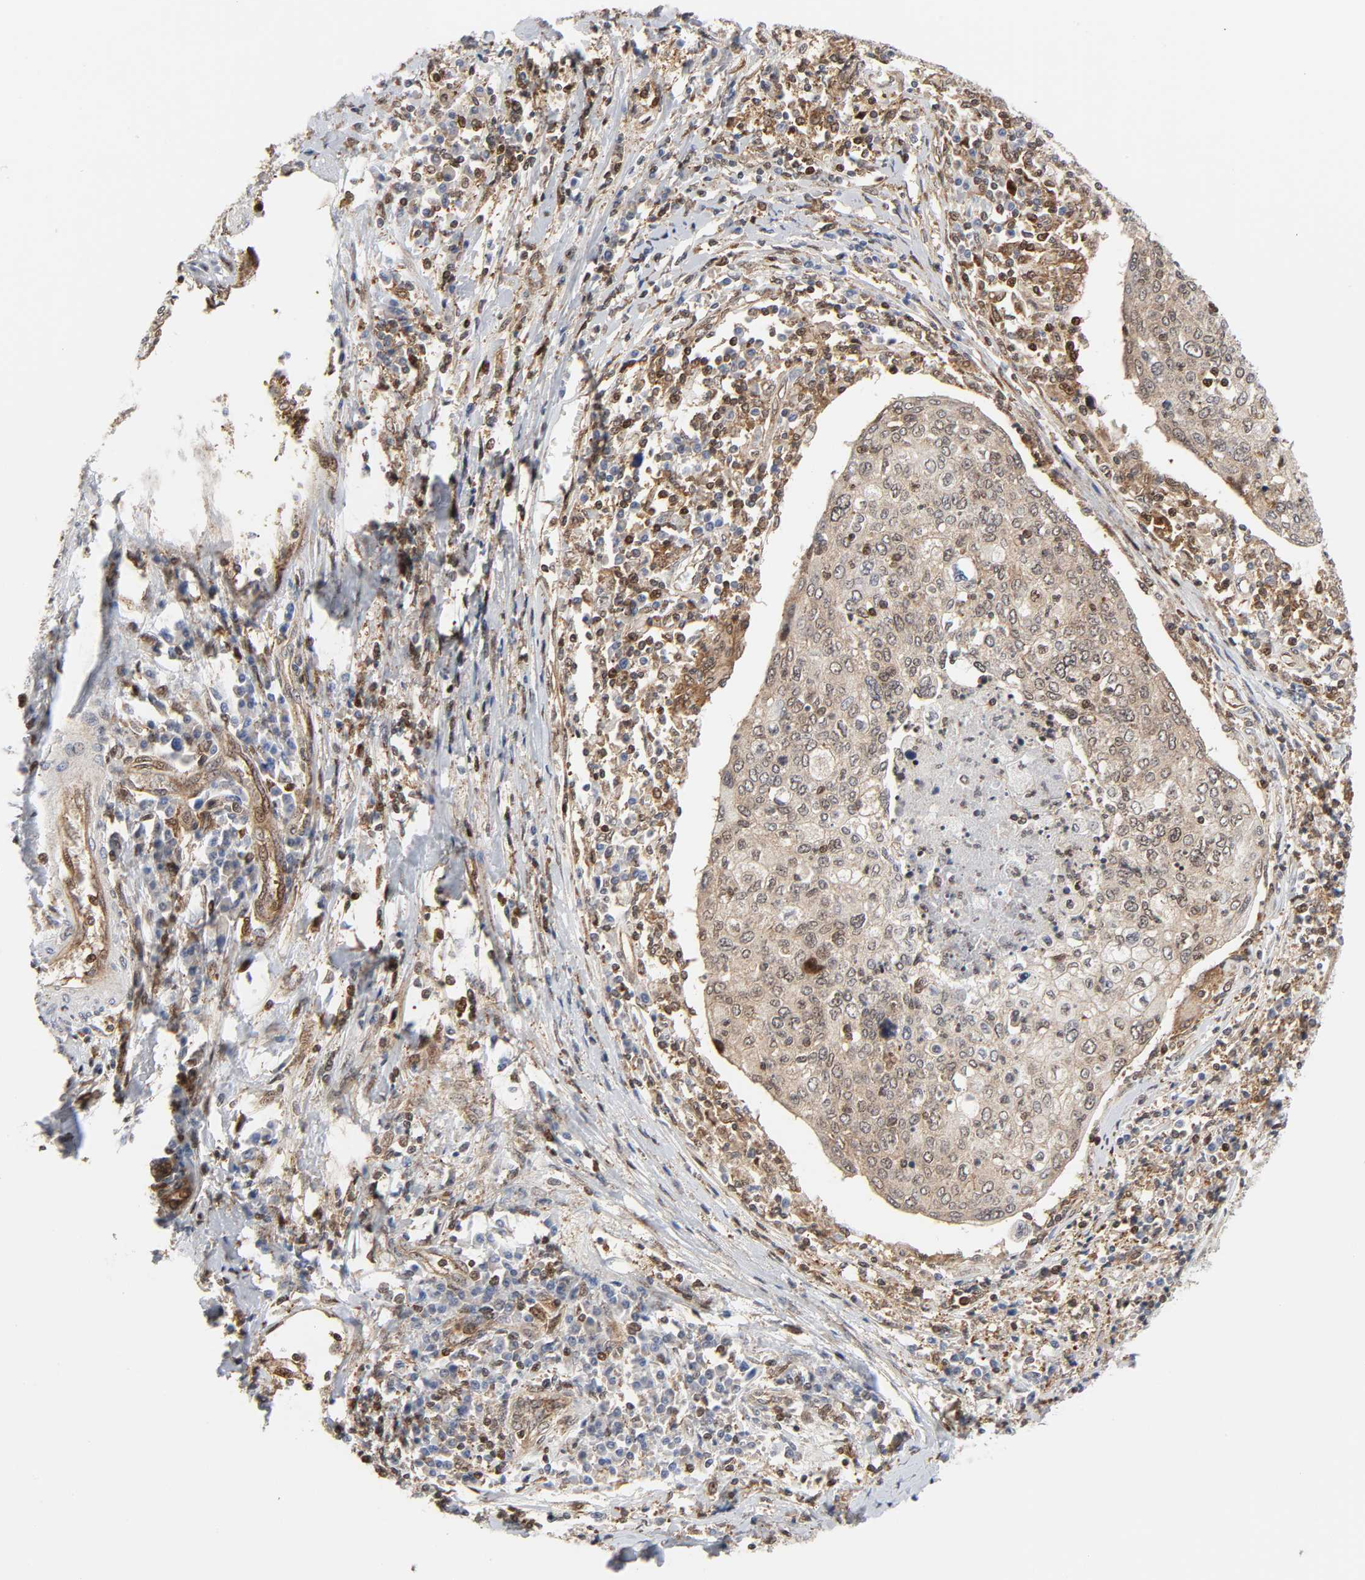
{"staining": {"intensity": "moderate", "quantity": "<25%", "location": "cytoplasmic/membranous,nuclear"}, "tissue": "cervical cancer", "cell_type": "Tumor cells", "image_type": "cancer", "snomed": [{"axis": "morphology", "description": "Squamous cell carcinoma, NOS"}, {"axis": "topography", "description": "Cervix"}], "caption": "Cervical squamous cell carcinoma stained with DAB (3,3'-diaminobenzidine) IHC reveals low levels of moderate cytoplasmic/membranous and nuclear expression in approximately <25% of tumor cells. Nuclei are stained in blue.", "gene": "MAPK1", "patient": {"sex": "female", "age": 40}}